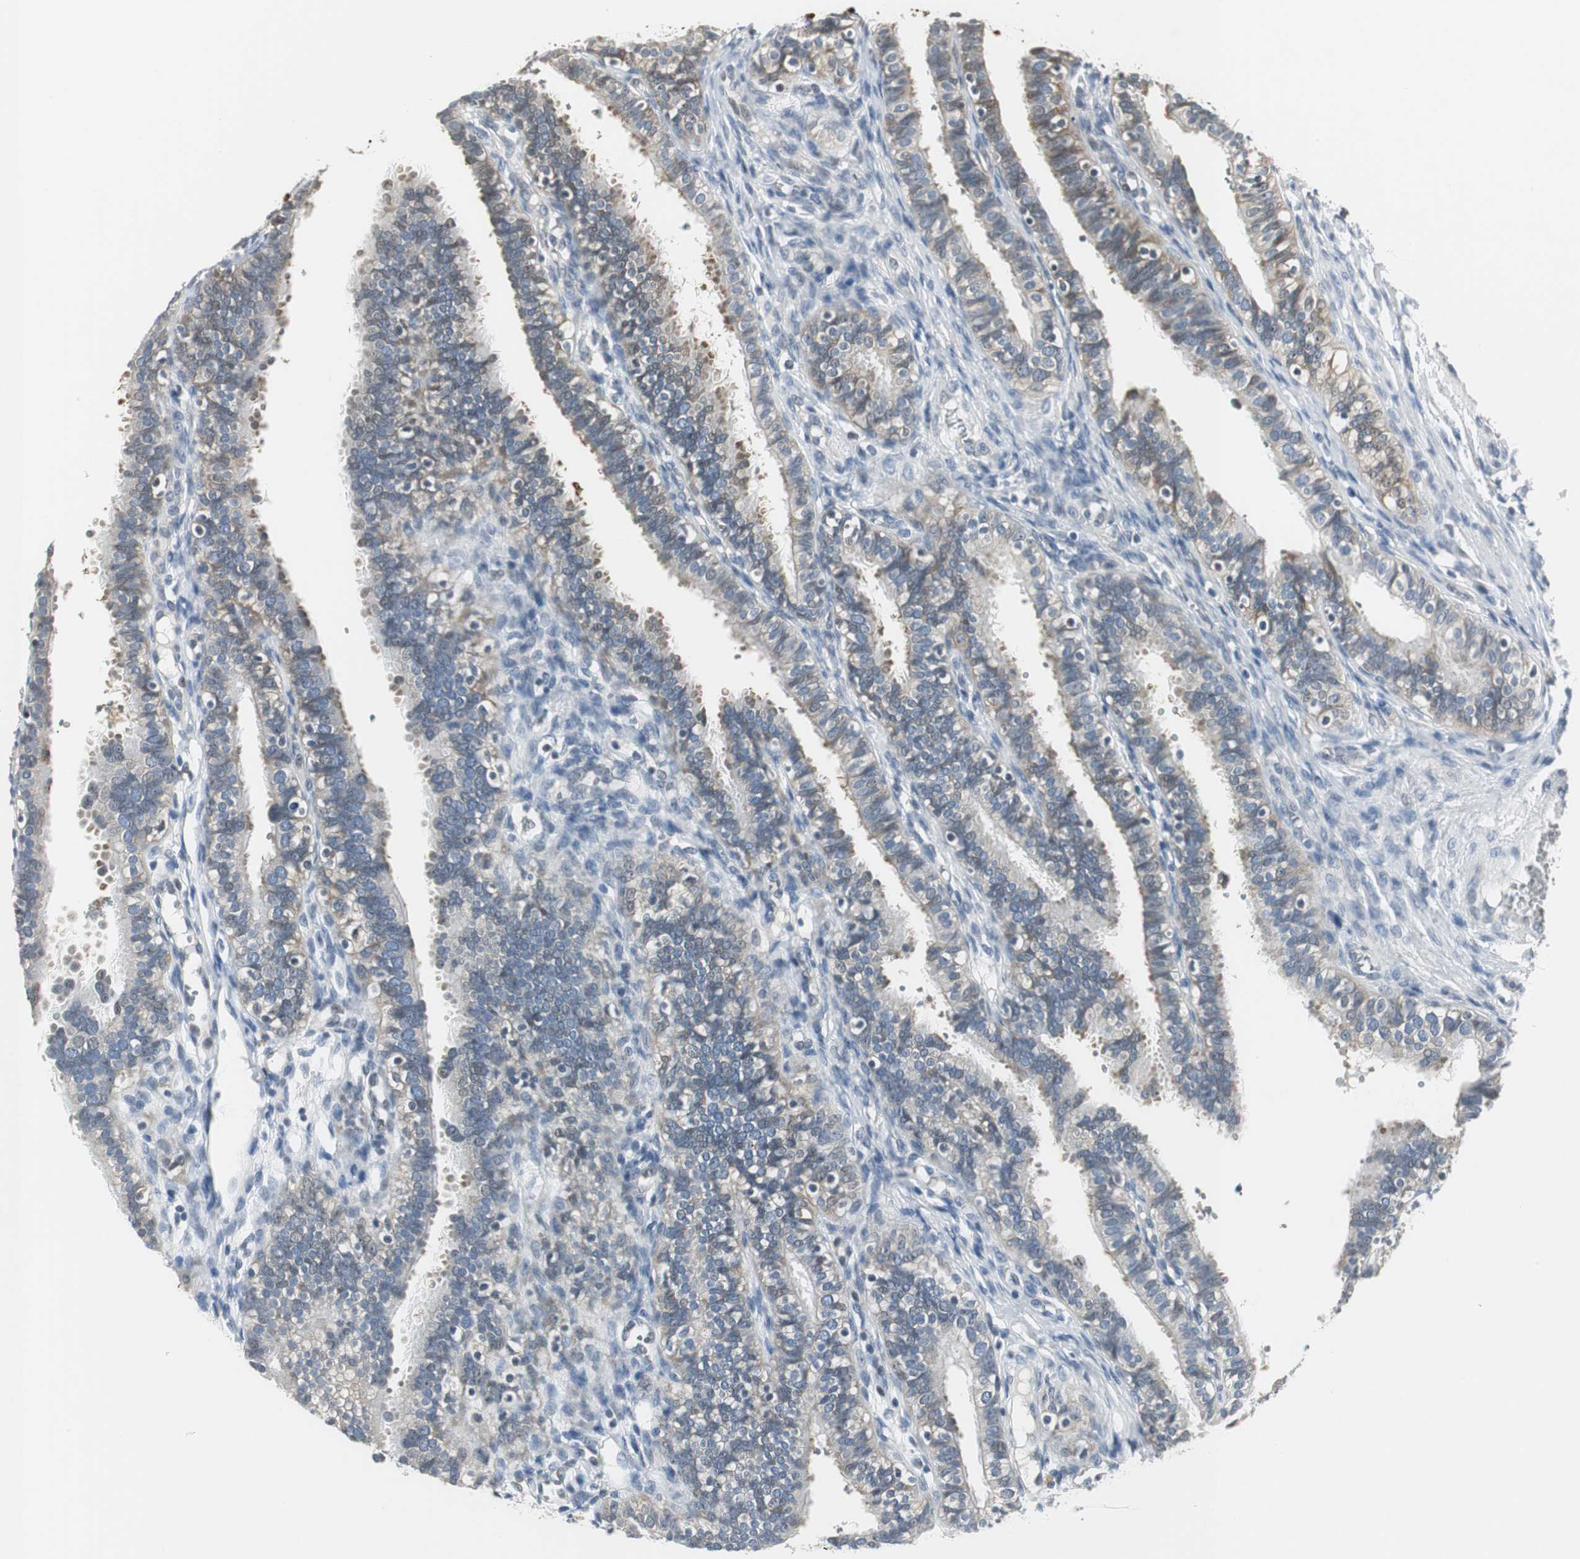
{"staining": {"intensity": "weak", "quantity": ">75%", "location": "cytoplasmic/membranous"}, "tissue": "fallopian tube", "cell_type": "Glandular cells", "image_type": "normal", "snomed": [{"axis": "morphology", "description": "Normal tissue, NOS"}, {"axis": "topography", "description": "Fallopian tube"}, {"axis": "topography", "description": "Placenta"}], "caption": "Immunohistochemistry (IHC) (DAB) staining of normal human fallopian tube reveals weak cytoplasmic/membranous protein staining in approximately >75% of glandular cells. (DAB (3,3'-diaminobenzidine) = brown stain, brightfield microscopy at high magnification).", "gene": "CCT5", "patient": {"sex": "female", "age": 34}}